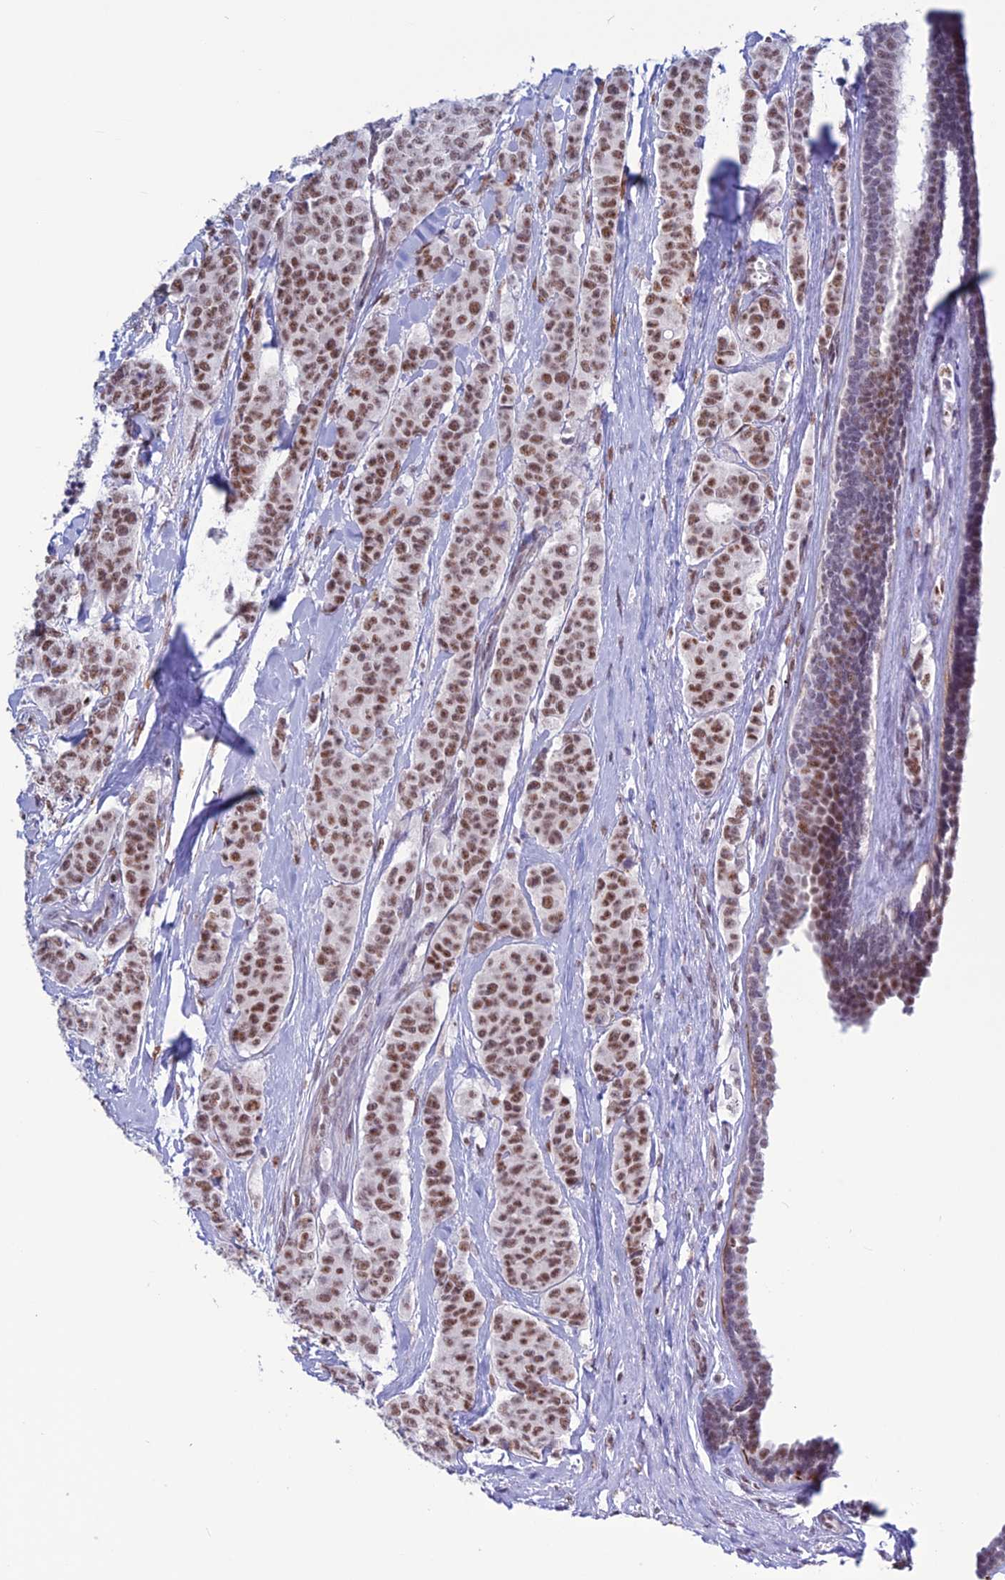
{"staining": {"intensity": "moderate", "quantity": ">75%", "location": "nuclear"}, "tissue": "breast cancer", "cell_type": "Tumor cells", "image_type": "cancer", "snomed": [{"axis": "morphology", "description": "Duct carcinoma"}, {"axis": "topography", "description": "Breast"}], "caption": "Intraductal carcinoma (breast) stained with a protein marker displays moderate staining in tumor cells.", "gene": "U2AF1", "patient": {"sex": "female", "age": 40}}